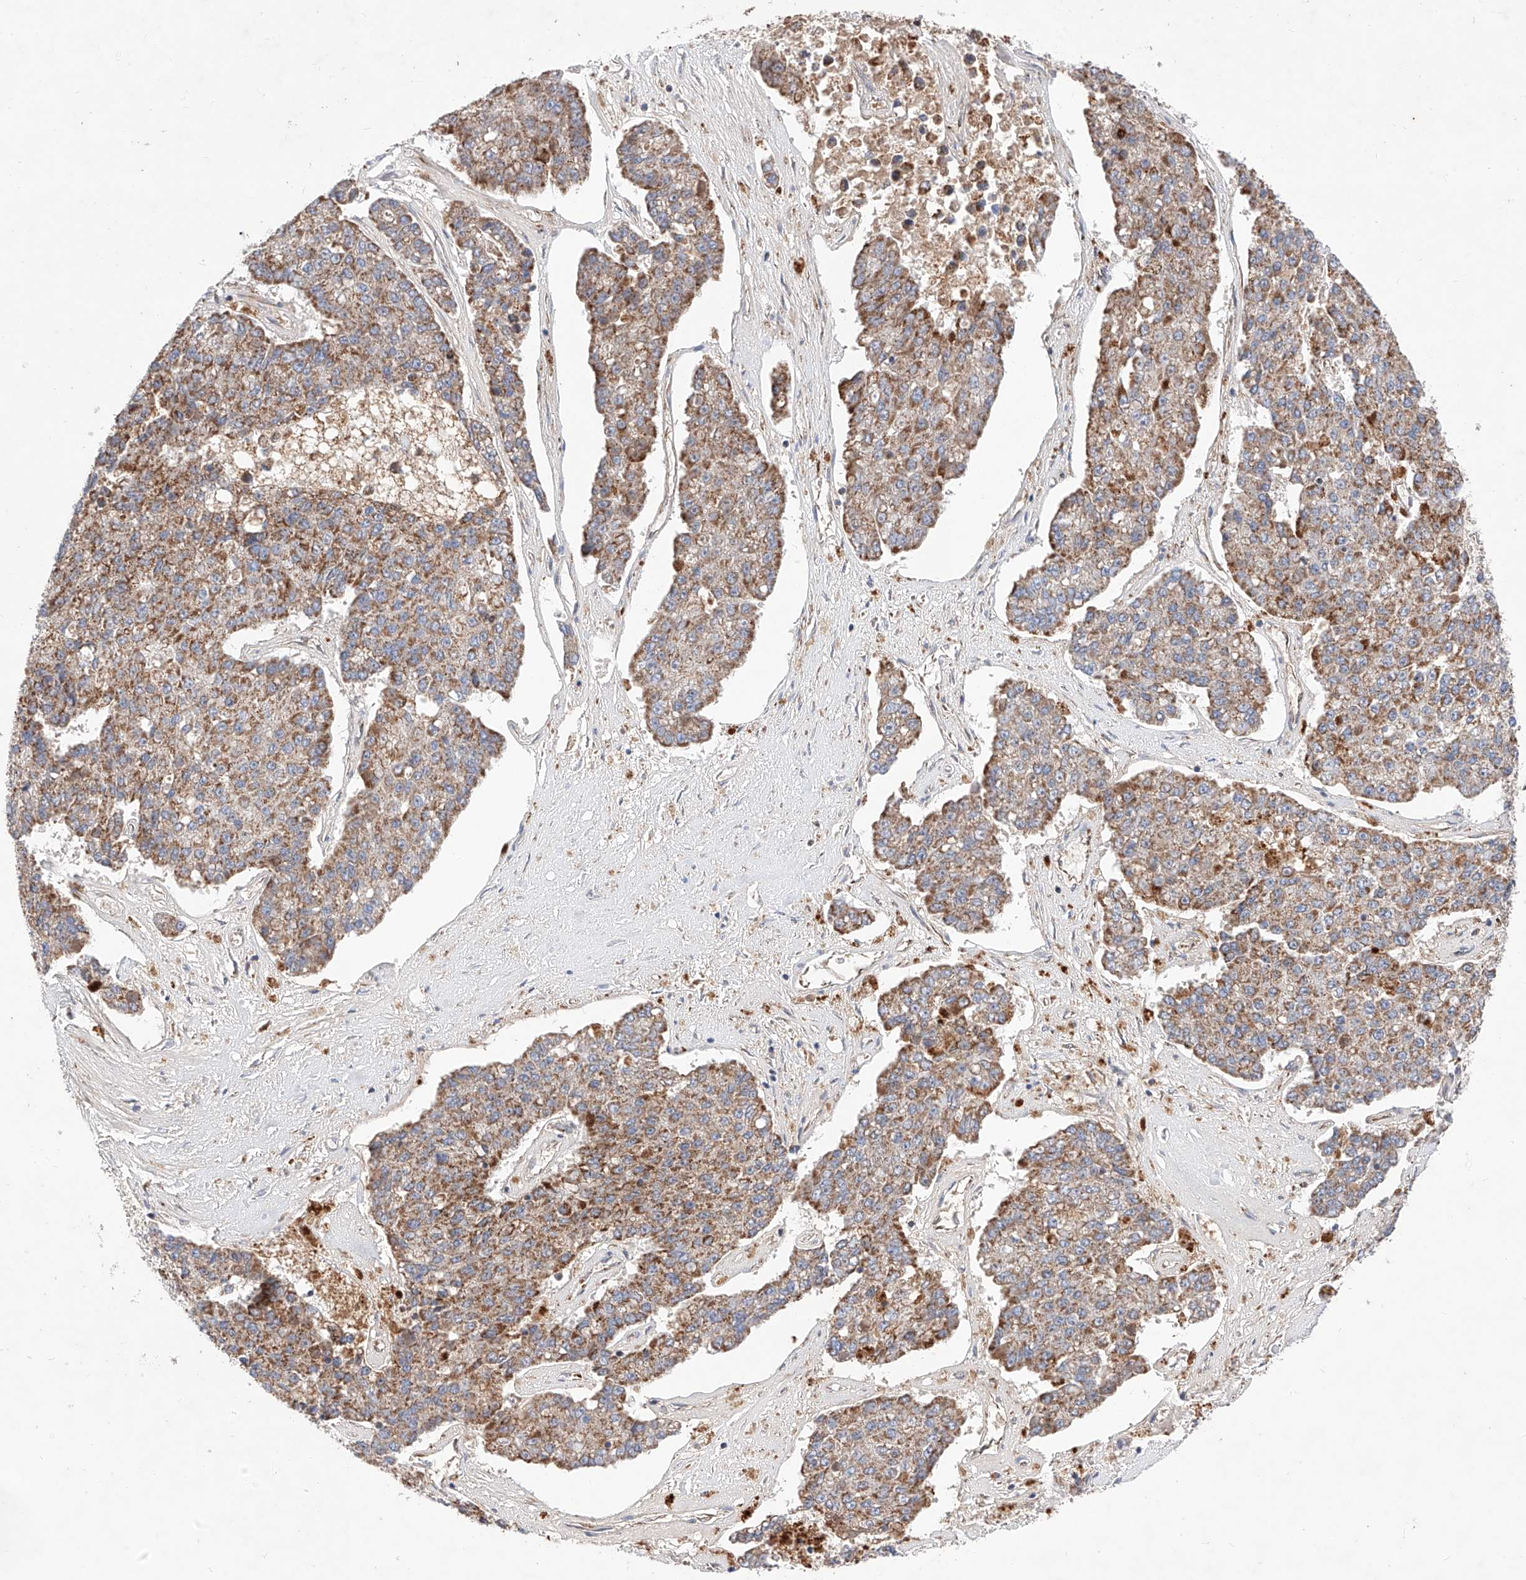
{"staining": {"intensity": "moderate", "quantity": ">75%", "location": "cytoplasmic/membranous"}, "tissue": "pancreatic cancer", "cell_type": "Tumor cells", "image_type": "cancer", "snomed": [{"axis": "morphology", "description": "Adenocarcinoma, NOS"}, {"axis": "topography", "description": "Pancreas"}], "caption": "Immunohistochemical staining of human pancreatic adenocarcinoma exhibits medium levels of moderate cytoplasmic/membranous protein expression in approximately >75% of tumor cells.", "gene": "NR1D1", "patient": {"sex": "male", "age": 50}}